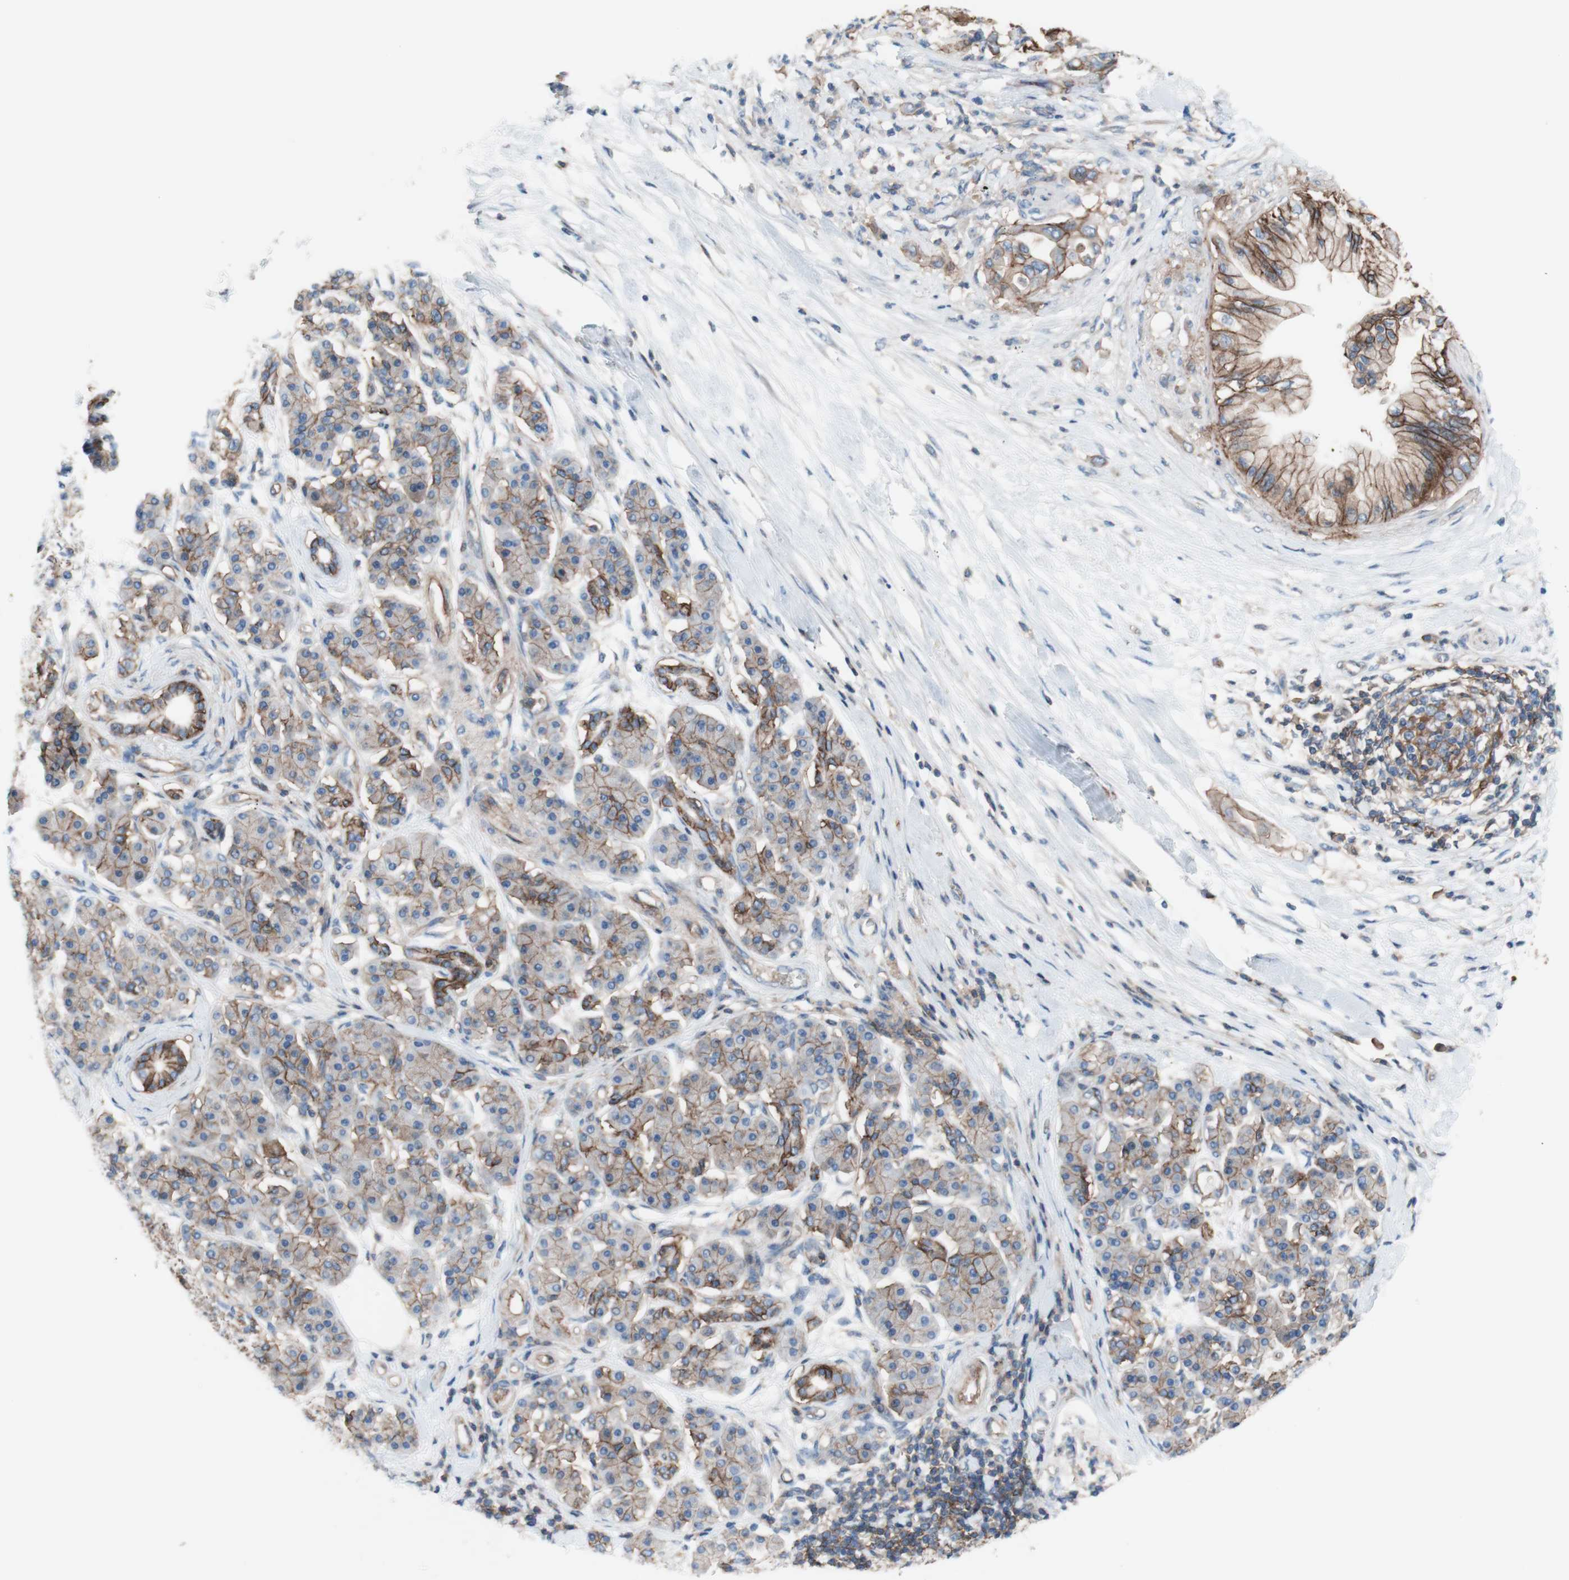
{"staining": {"intensity": "moderate", "quantity": "25%-75%", "location": "cytoplasmic/membranous"}, "tissue": "pancreatic cancer", "cell_type": "Tumor cells", "image_type": "cancer", "snomed": [{"axis": "morphology", "description": "Adenocarcinoma, NOS"}, {"axis": "morphology", "description": "Adenocarcinoma, metastatic, NOS"}, {"axis": "topography", "description": "Lymph node"}, {"axis": "topography", "description": "Pancreas"}, {"axis": "topography", "description": "Duodenum"}], "caption": "Protein staining of pancreatic adenocarcinoma tissue demonstrates moderate cytoplasmic/membranous positivity in approximately 25%-75% of tumor cells.", "gene": "CD46", "patient": {"sex": "female", "age": 64}}